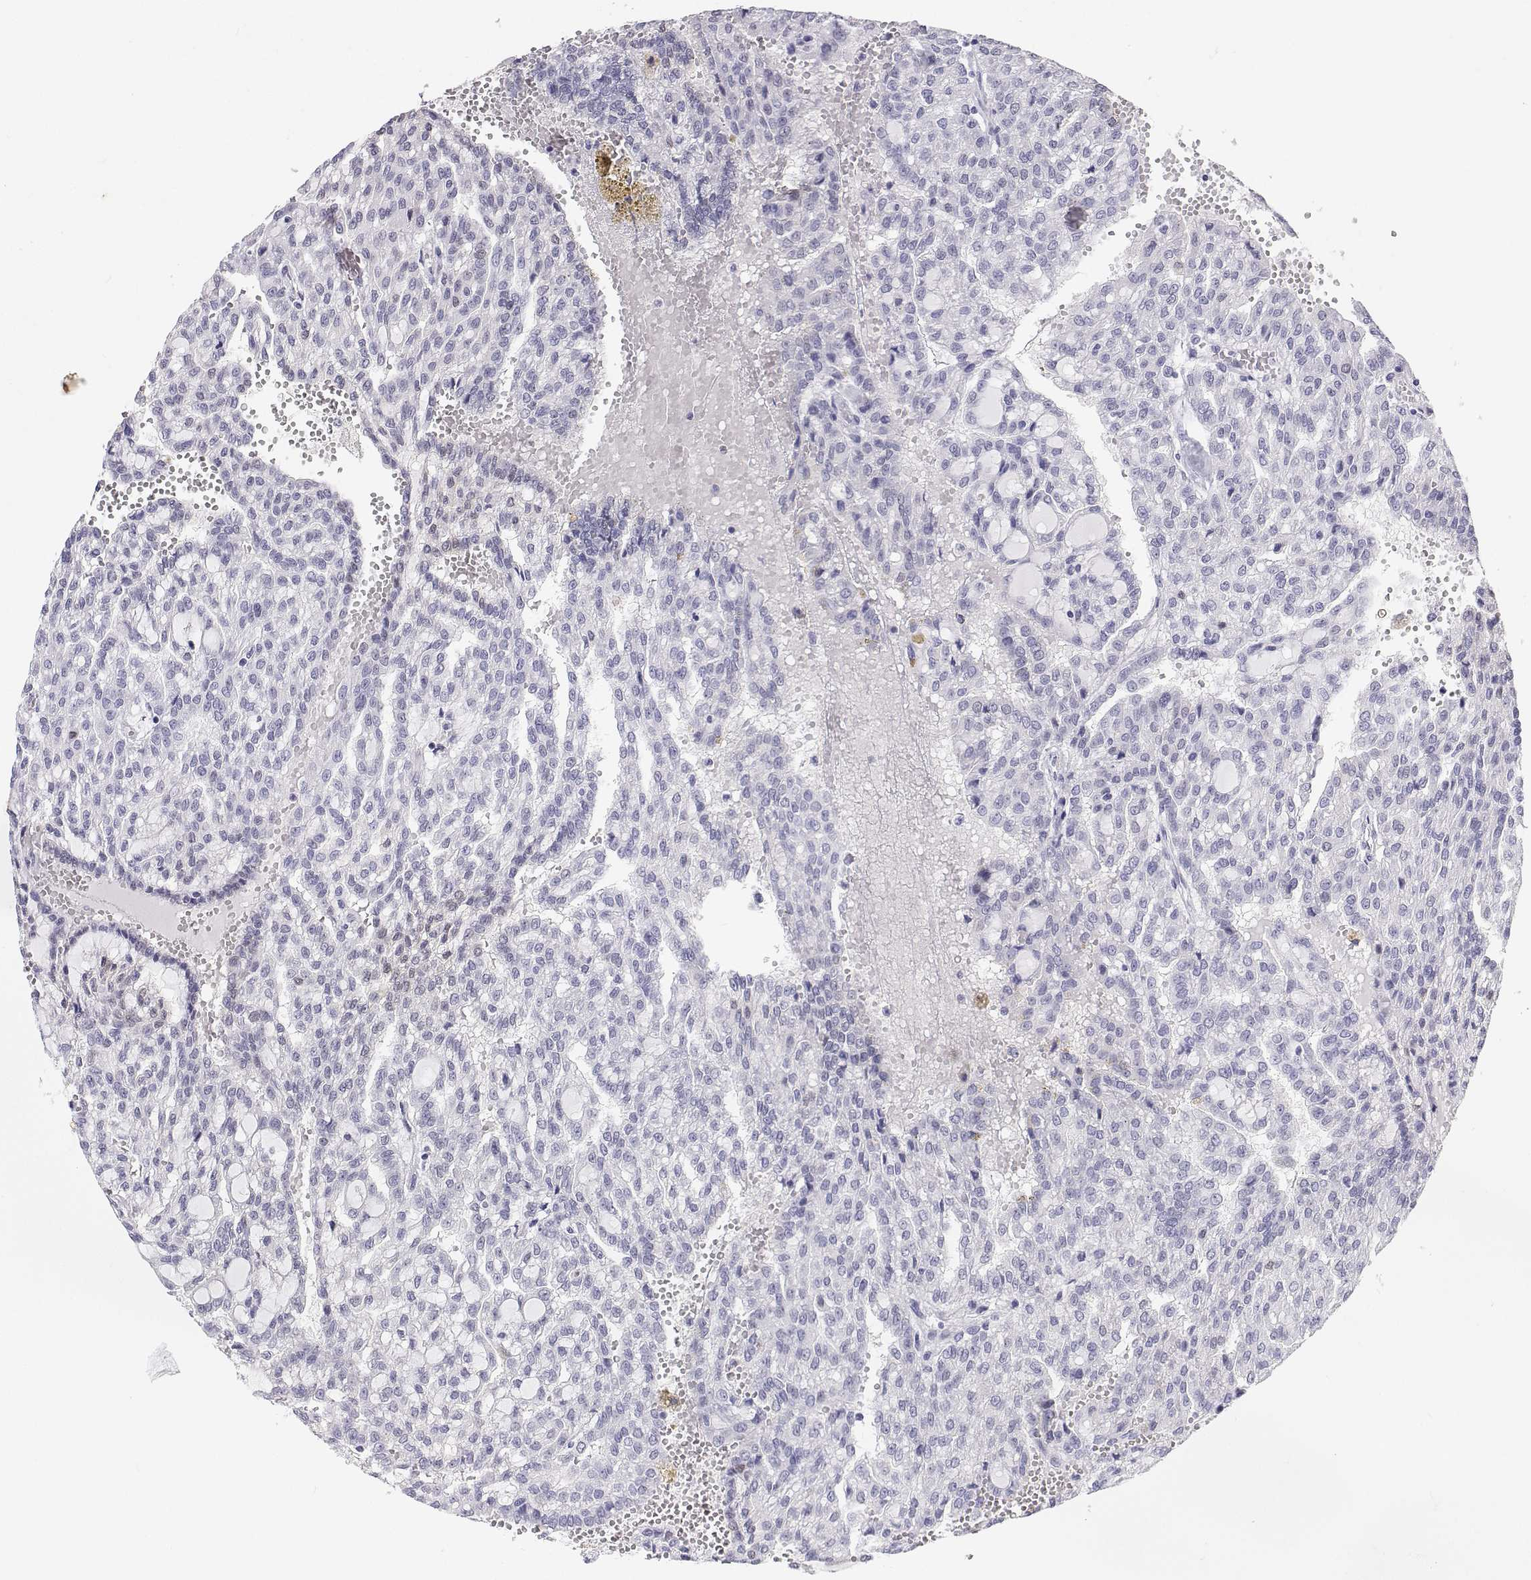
{"staining": {"intensity": "negative", "quantity": "none", "location": "none"}, "tissue": "renal cancer", "cell_type": "Tumor cells", "image_type": "cancer", "snomed": [{"axis": "morphology", "description": "Adenocarcinoma, NOS"}, {"axis": "topography", "description": "Kidney"}], "caption": "A histopathology image of renal cancer stained for a protein shows no brown staining in tumor cells.", "gene": "BHMT", "patient": {"sex": "male", "age": 63}}